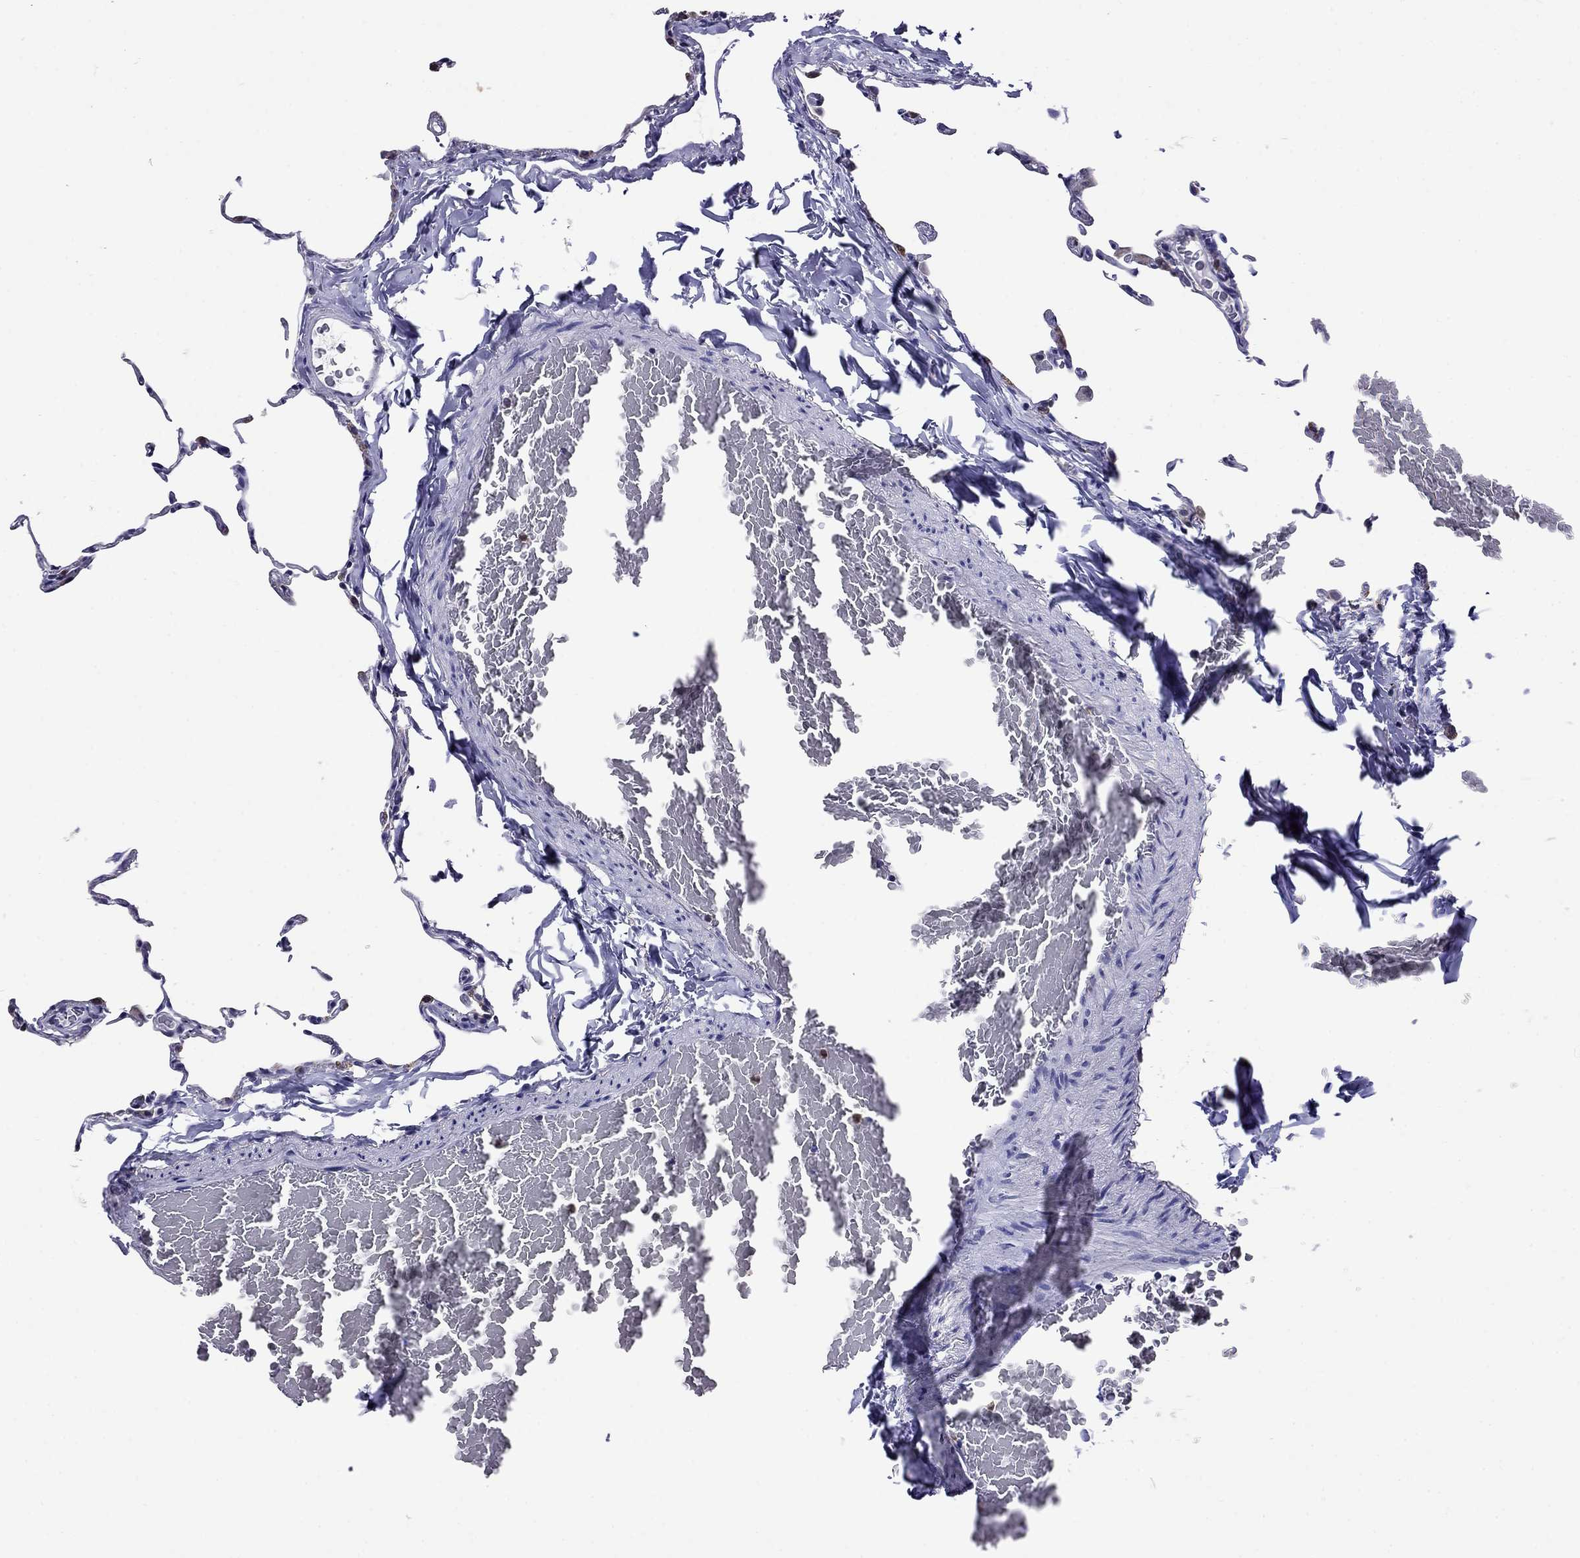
{"staining": {"intensity": "negative", "quantity": "none", "location": "none"}, "tissue": "lung", "cell_type": "Alveolar cells", "image_type": "normal", "snomed": [{"axis": "morphology", "description": "Normal tissue, NOS"}, {"axis": "topography", "description": "Lung"}], "caption": "DAB immunohistochemical staining of benign human lung reveals no significant staining in alveolar cells. Nuclei are stained in blue.", "gene": "SCG2", "patient": {"sex": "female", "age": 57}}